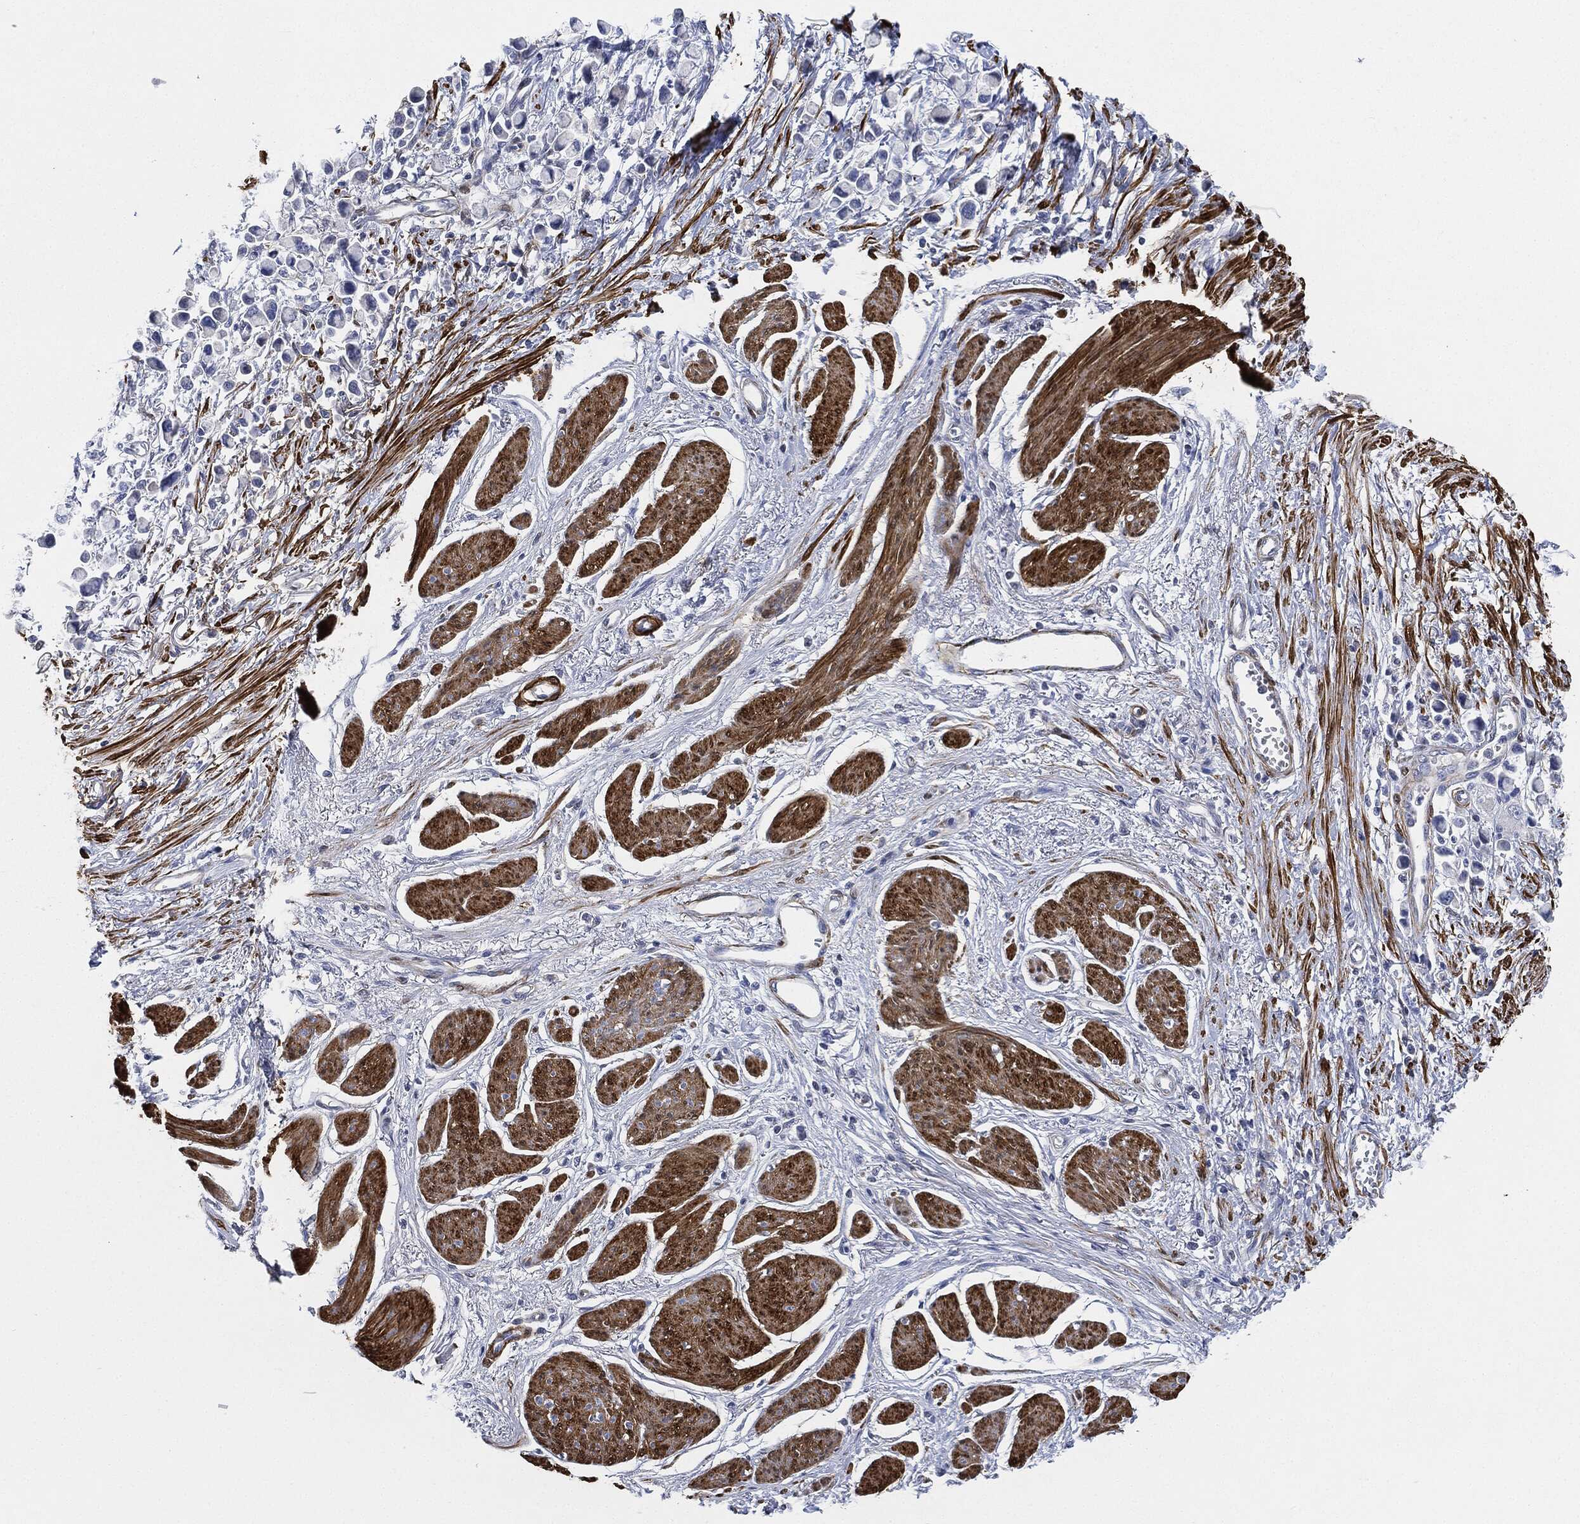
{"staining": {"intensity": "negative", "quantity": "none", "location": "none"}, "tissue": "stomach cancer", "cell_type": "Tumor cells", "image_type": "cancer", "snomed": [{"axis": "morphology", "description": "Adenocarcinoma, NOS"}, {"axis": "topography", "description": "Stomach"}], "caption": "Photomicrograph shows no significant protein expression in tumor cells of stomach cancer (adenocarcinoma).", "gene": "TAGLN", "patient": {"sex": "female", "age": 81}}